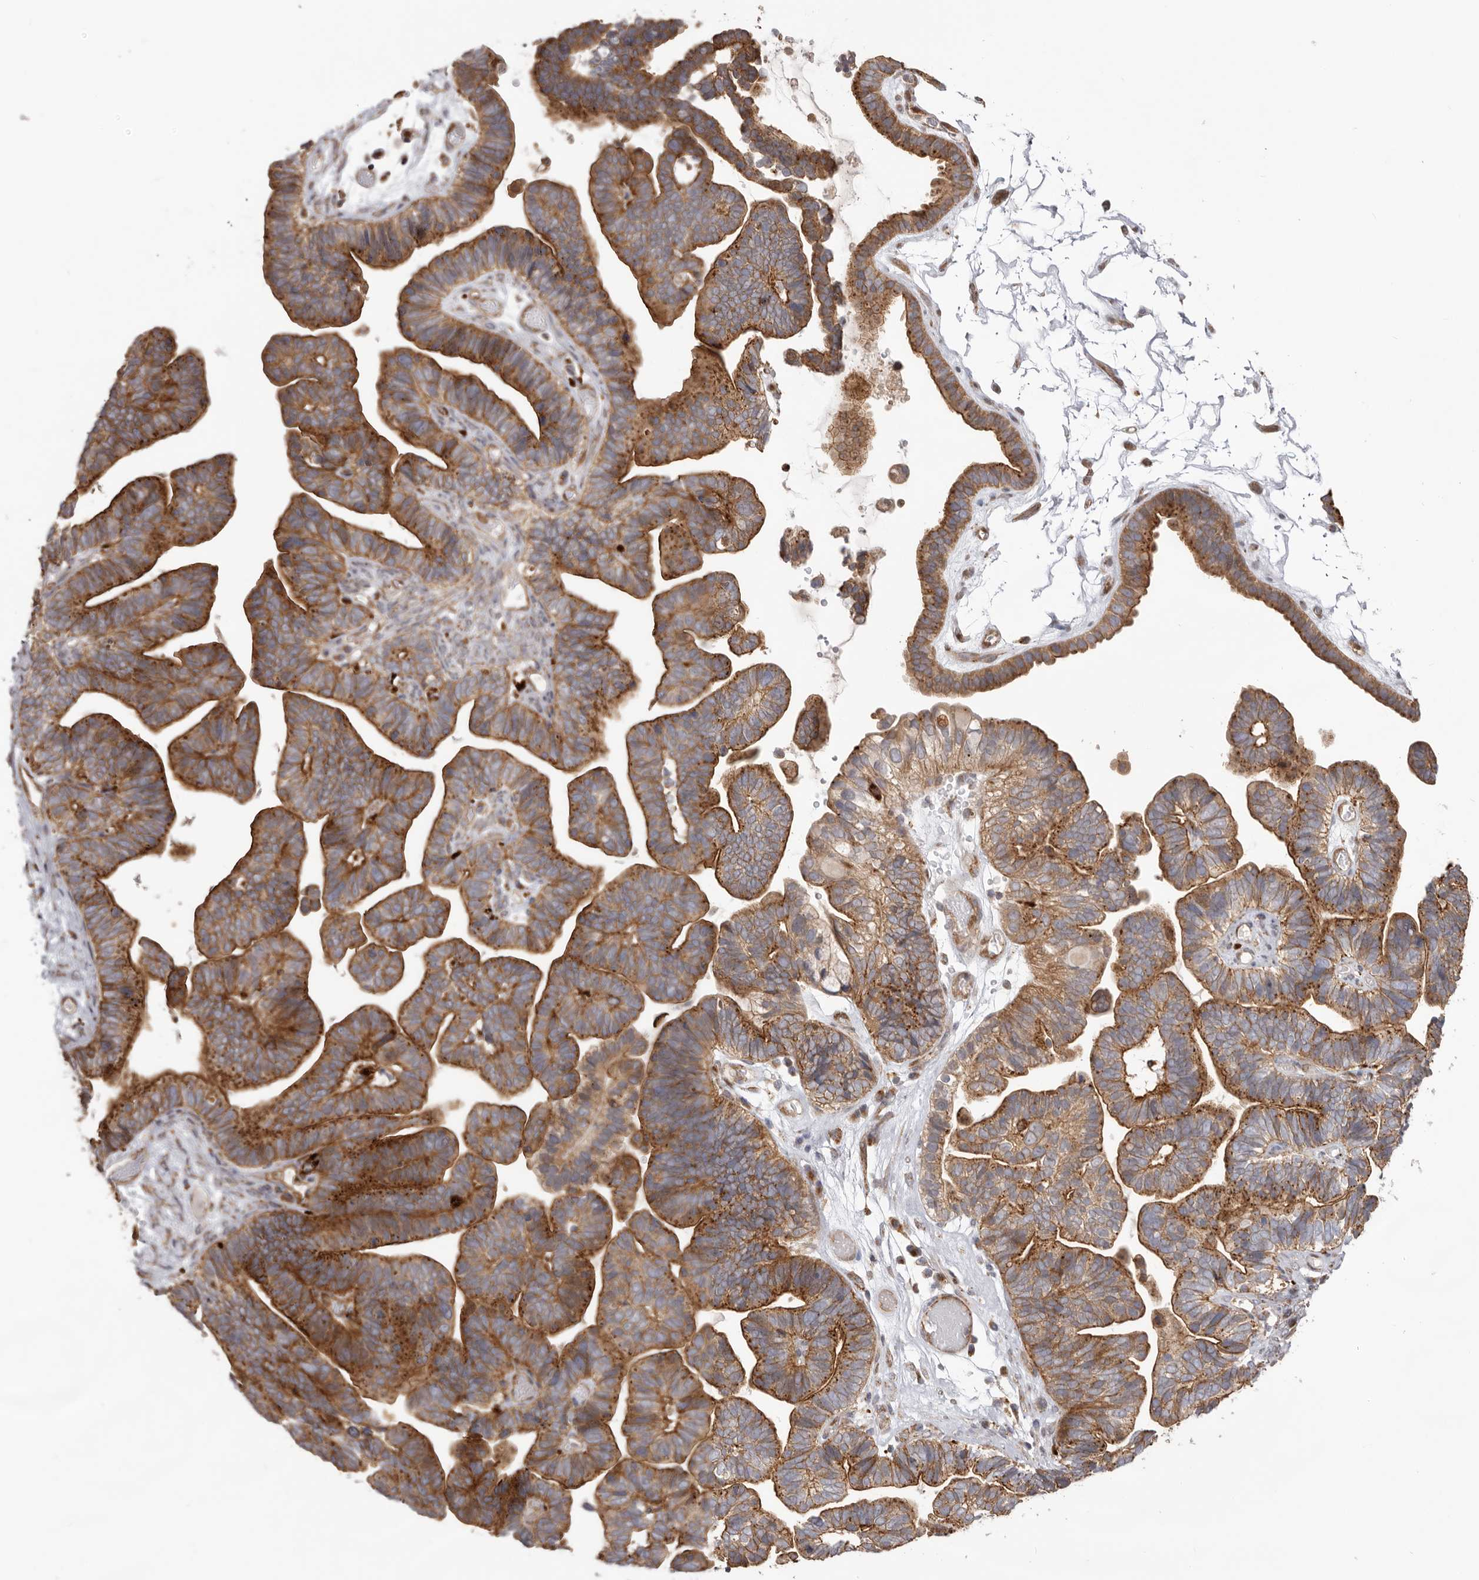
{"staining": {"intensity": "strong", "quantity": ">75%", "location": "cytoplasmic/membranous"}, "tissue": "ovarian cancer", "cell_type": "Tumor cells", "image_type": "cancer", "snomed": [{"axis": "morphology", "description": "Cystadenocarcinoma, serous, NOS"}, {"axis": "topography", "description": "Ovary"}], "caption": "Immunohistochemistry (IHC) of human ovarian cancer (serous cystadenocarcinoma) demonstrates high levels of strong cytoplasmic/membranous staining in about >75% of tumor cells. (brown staining indicates protein expression, while blue staining denotes nuclei).", "gene": "NUP43", "patient": {"sex": "female", "age": 56}}